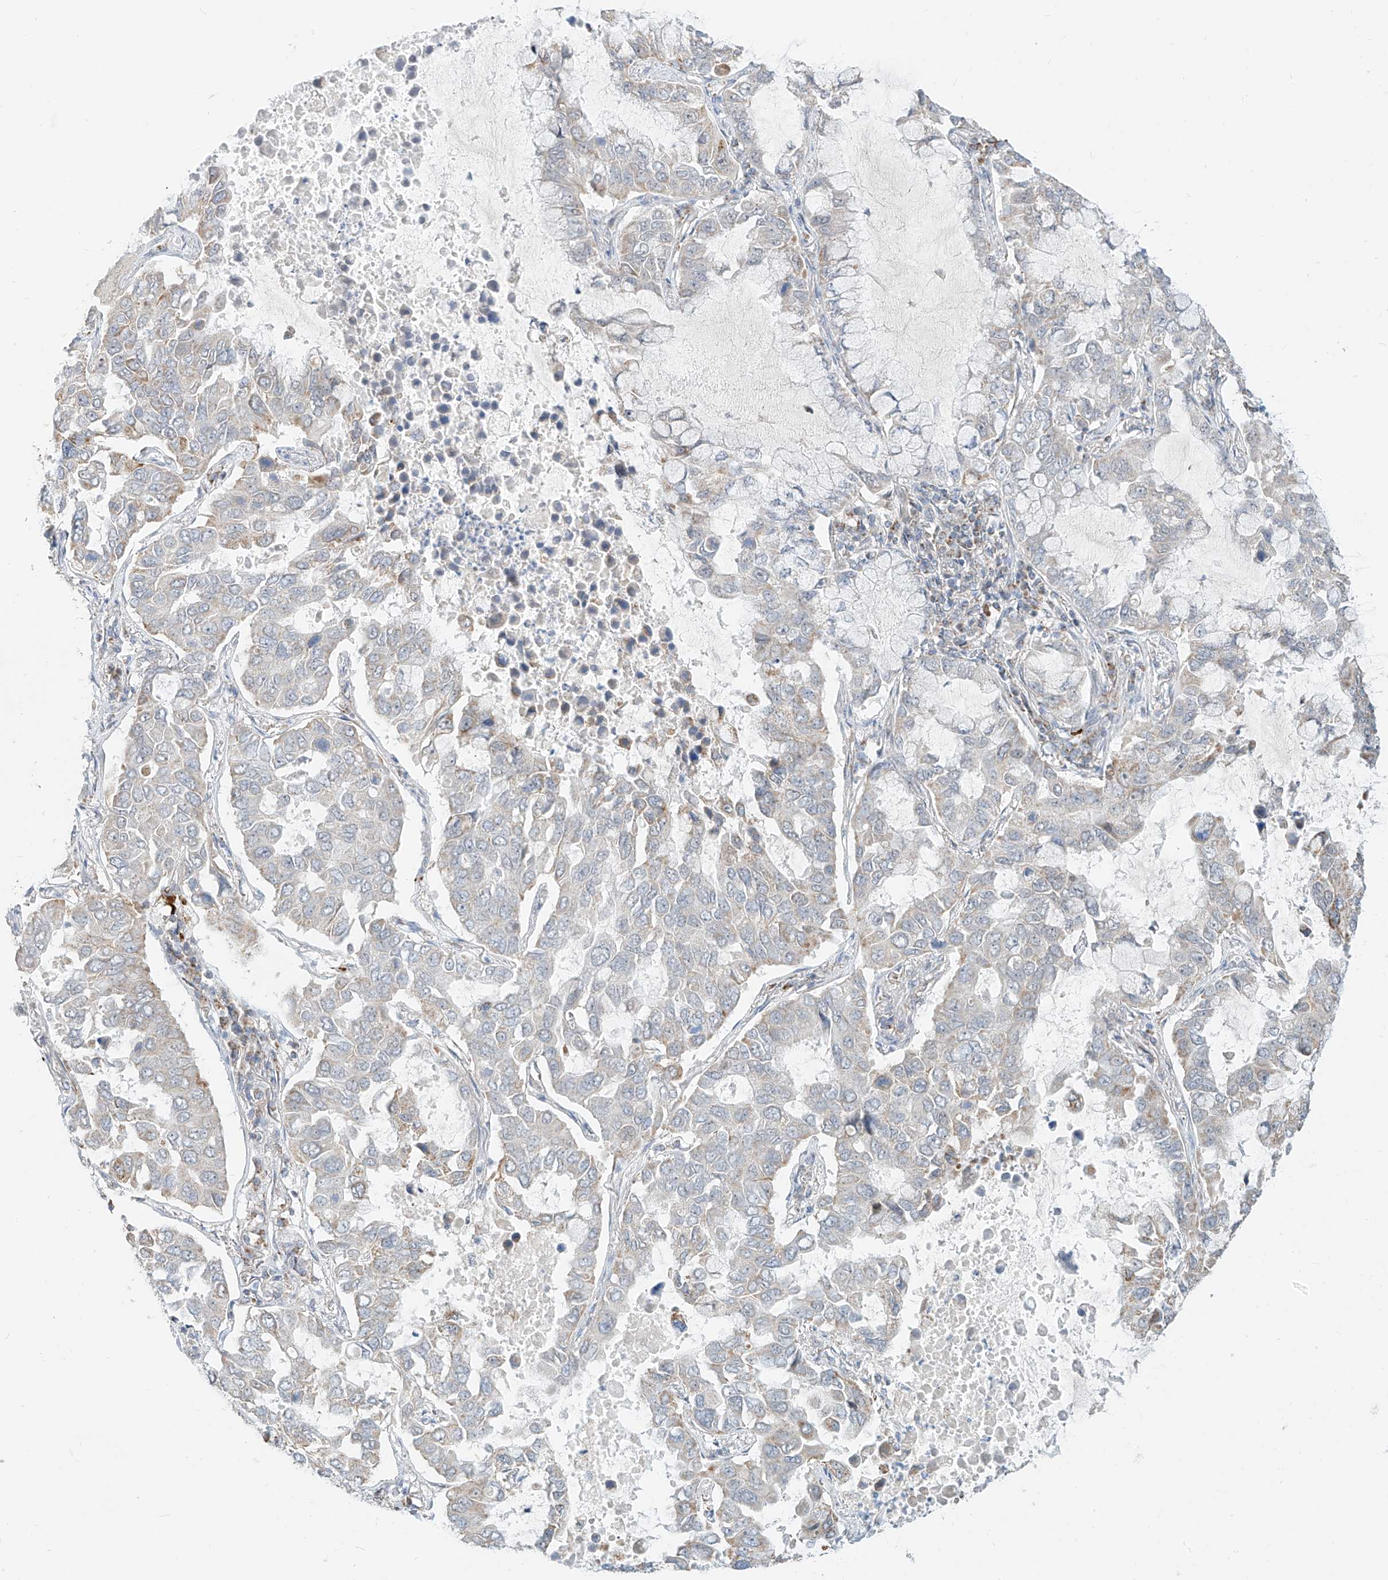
{"staining": {"intensity": "weak", "quantity": "<25%", "location": "cytoplasmic/membranous"}, "tissue": "lung cancer", "cell_type": "Tumor cells", "image_type": "cancer", "snomed": [{"axis": "morphology", "description": "Adenocarcinoma, NOS"}, {"axis": "topography", "description": "Lung"}], "caption": "Immunohistochemistry (IHC) photomicrograph of human adenocarcinoma (lung) stained for a protein (brown), which exhibits no expression in tumor cells.", "gene": "MTUS2", "patient": {"sex": "male", "age": 64}}